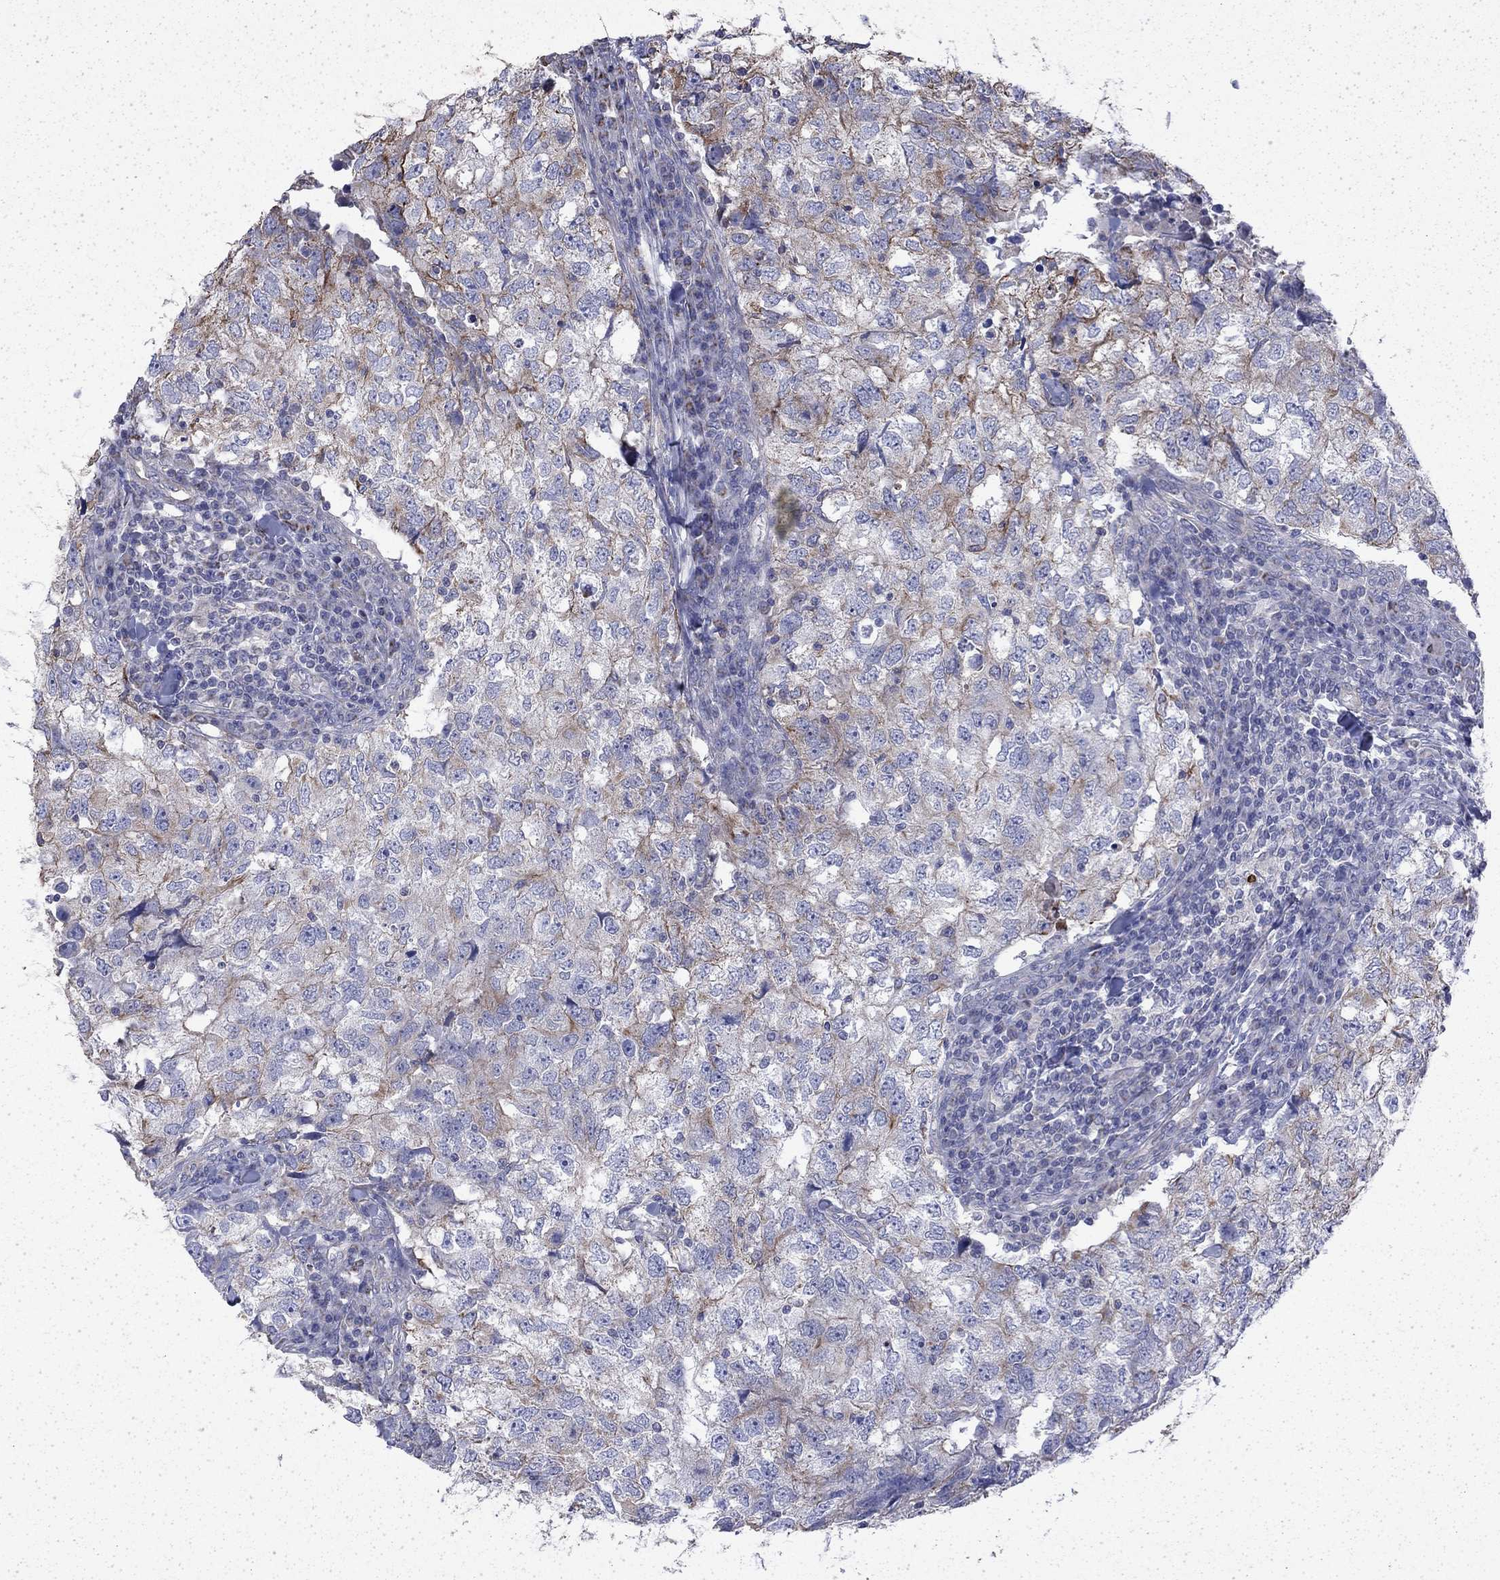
{"staining": {"intensity": "moderate", "quantity": "<25%", "location": "cytoplasmic/membranous"}, "tissue": "breast cancer", "cell_type": "Tumor cells", "image_type": "cancer", "snomed": [{"axis": "morphology", "description": "Duct carcinoma"}, {"axis": "topography", "description": "Breast"}], "caption": "Immunohistochemistry (IHC) of infiltrating ductal carcinoma (breast) shows low levels of moderate cytoplasmic/membranous positivity in approximately <25% of tumor cells.", "gene": "DTNA", "patient": {"sex": "female", "age": 30}}